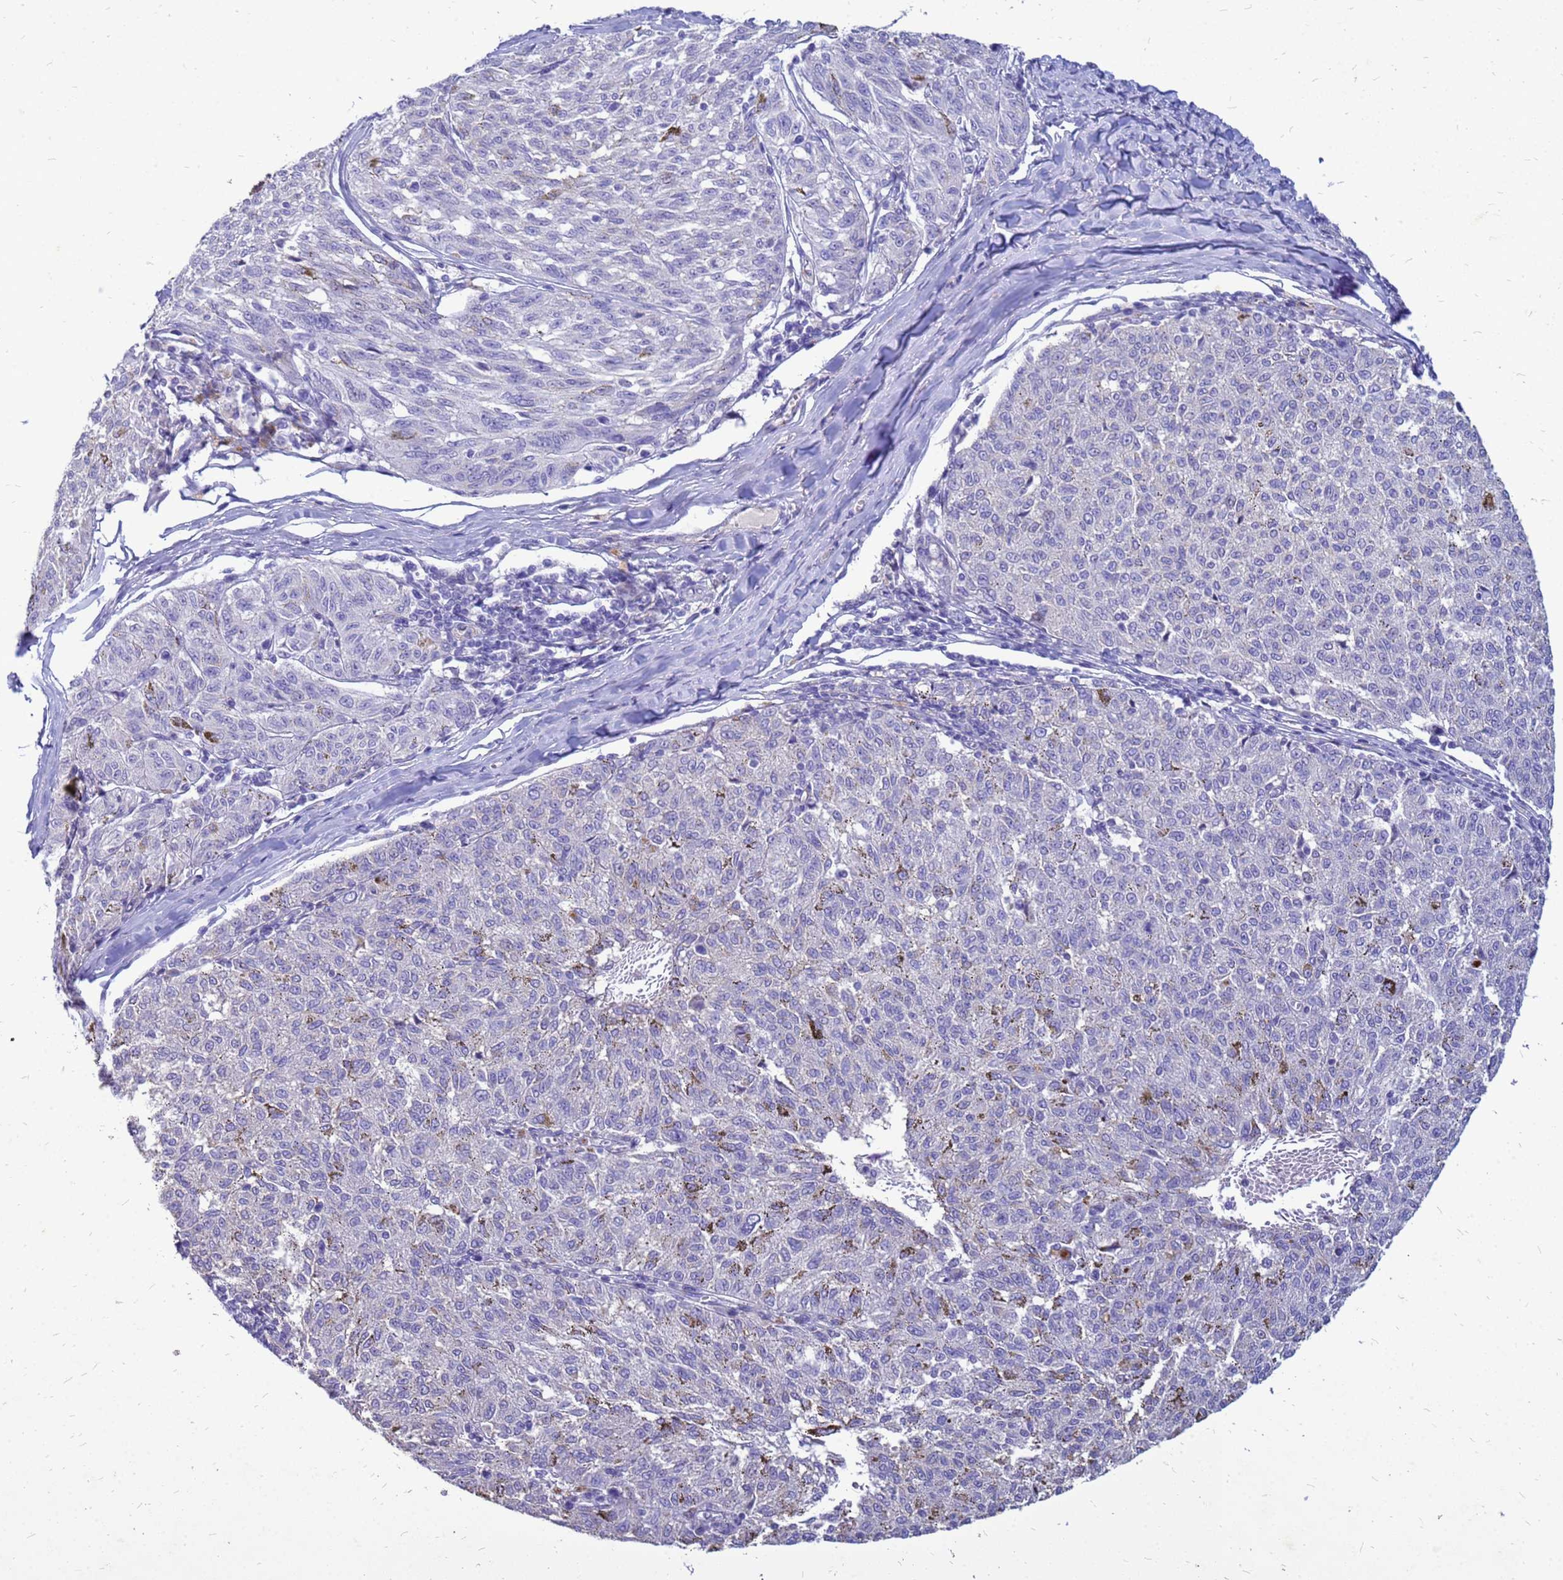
{"staining": {"intensity": "negative", "quantity": "none", "location": "none"}, "tissue": "melanoma", "cell_type": "Tumor cells", "image_type": "cancer", "snomed": [{"axis": "morphology", "description": "Malignant melanoma, NOS"}, {"axis": "topography", "description": "Skin"}], "caption": "DAB (3,3'-diaminobenzidine) immunohistochemical staining of malignant melanoma shows no significant expression in tumor cells.", "gene": "AKR1C1", "patient": {"sex": "female", "age": 72}}